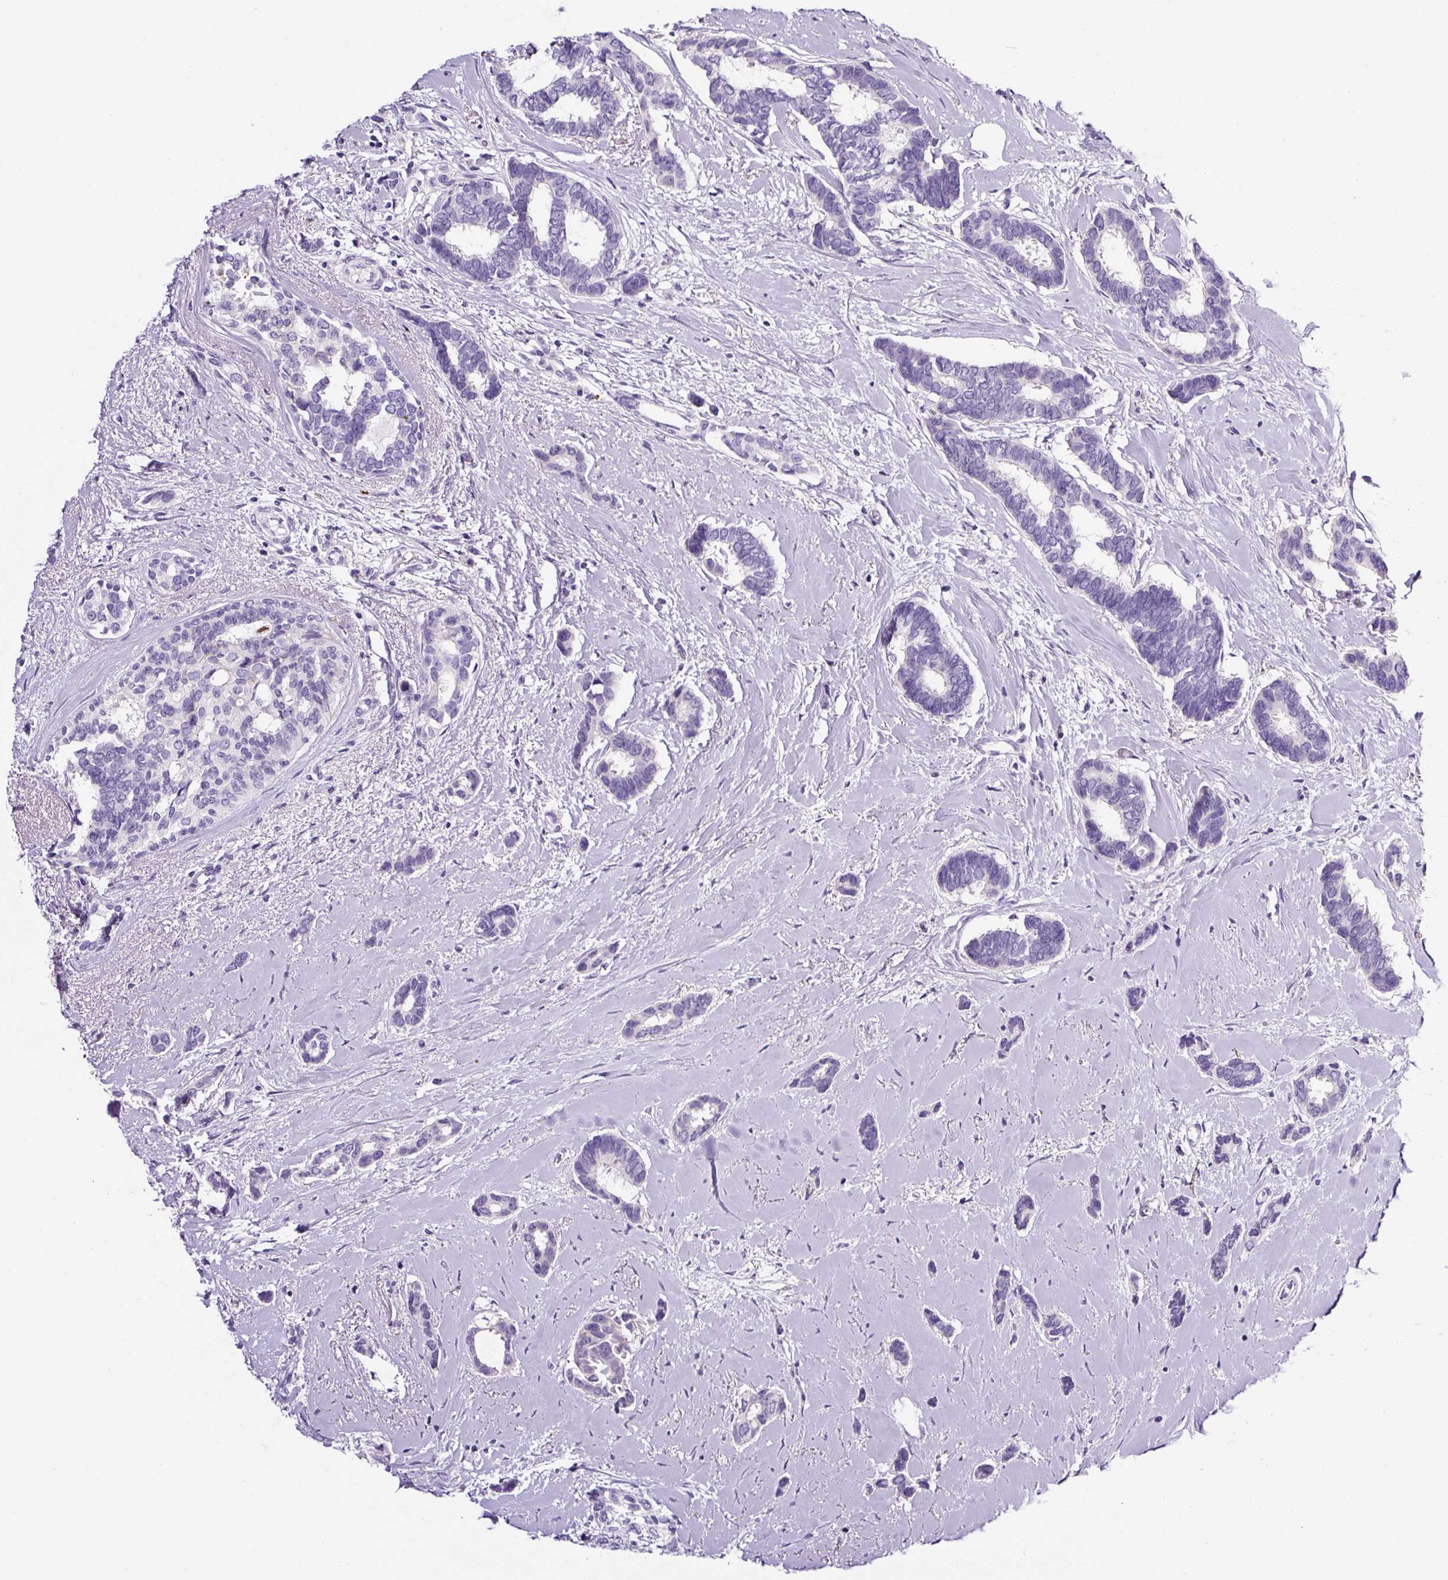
{"staining": {"intensity": "negative", "quantity": "none", "location": "none"}, "tissue": "breast cancer", "cell_type": "Tumor cells", "image_type": "cancer", "snomed": [{"axis": "morphology", "description": "Duct carcinoma"}, {"axis": "topography", "description": "Breast"}], "caption": "Human breast cancer stained for a protein using IHC displays no positivity in tumor cells.", "gene": "SP8", "patient": {"sex": "female", "age": 73}}